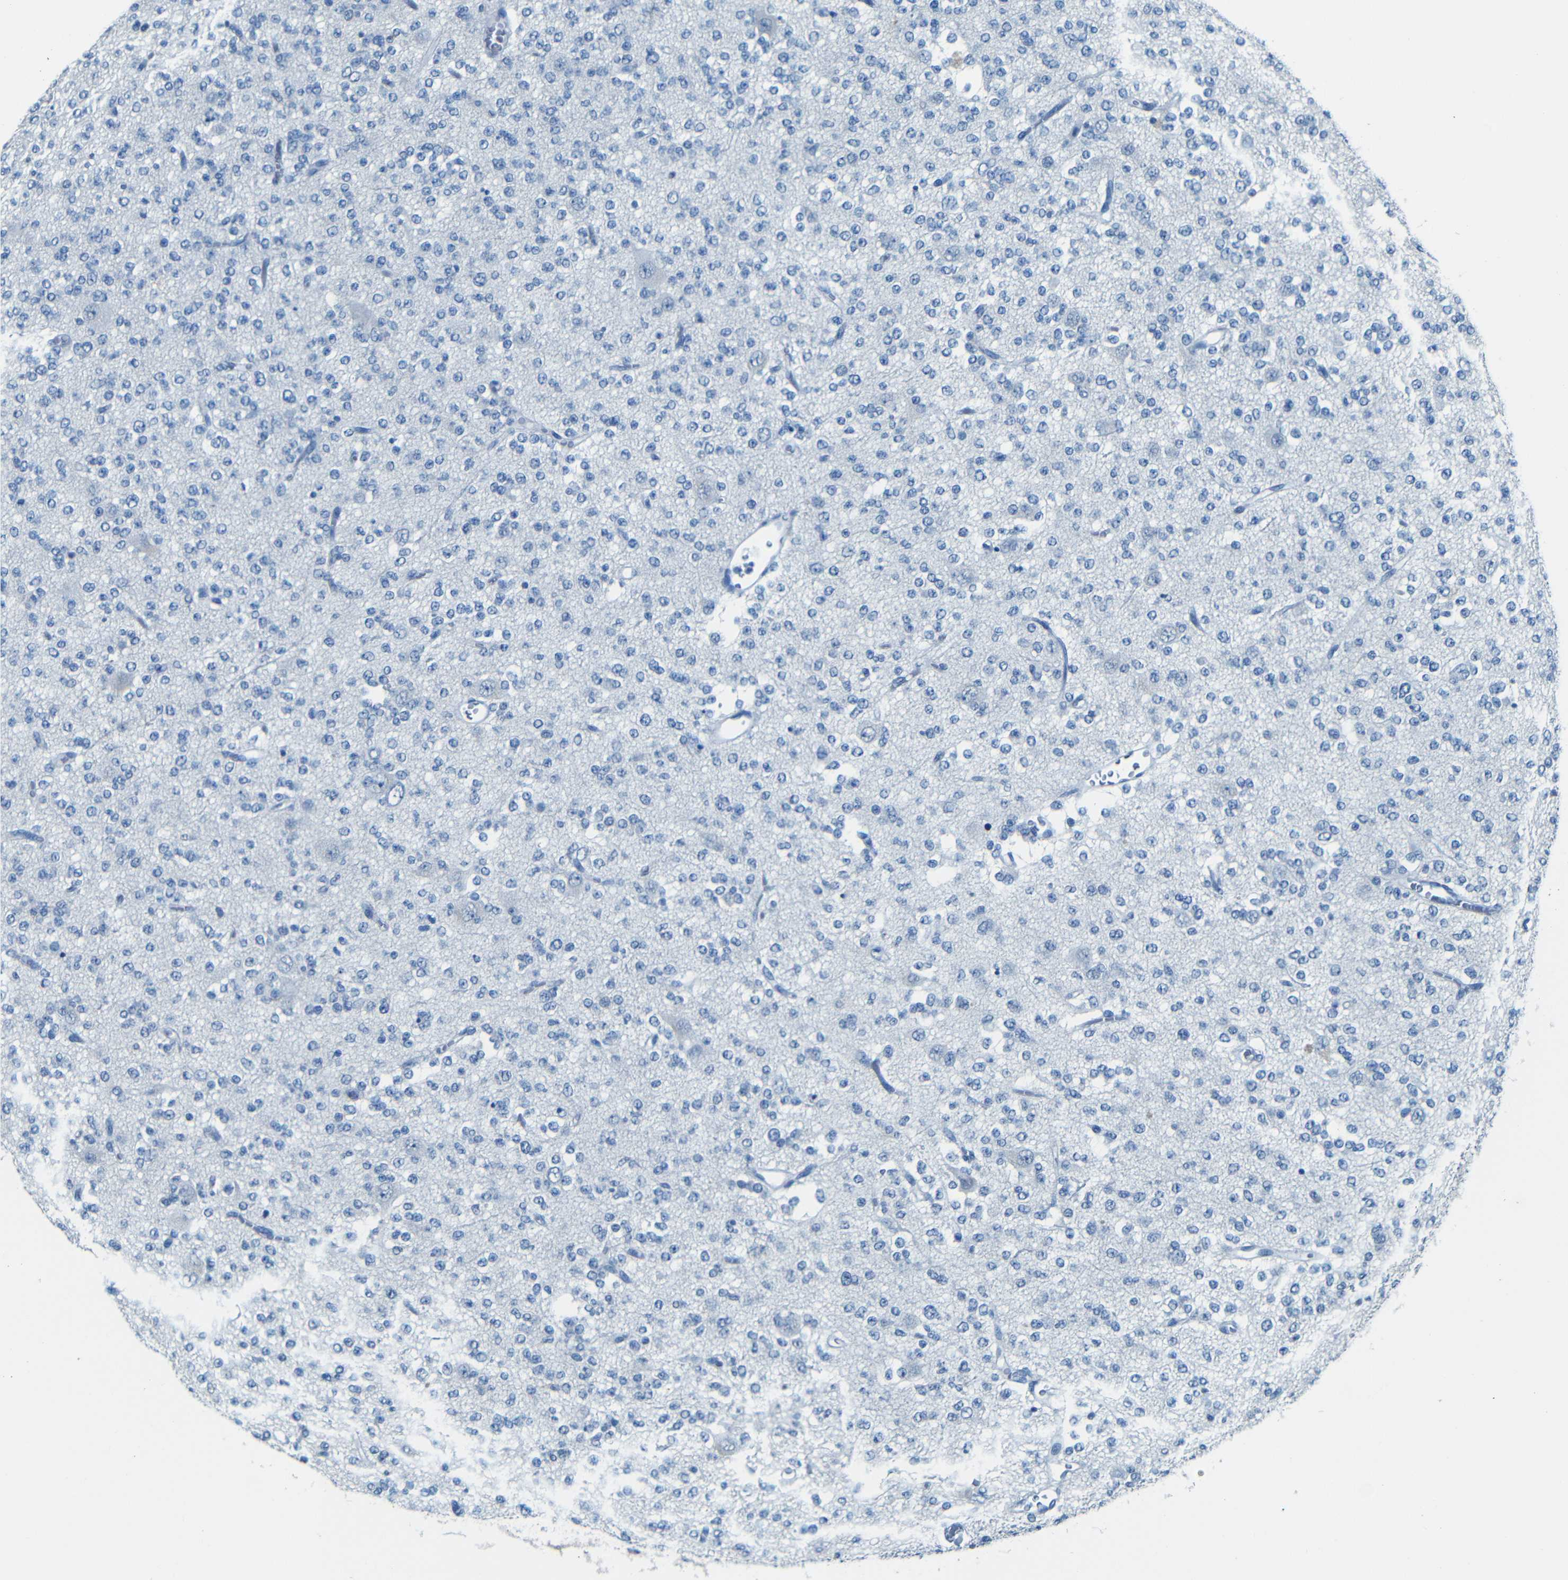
{"staining": {"intensity": "negative", "quantity": "none", "location": "none"}, "tissue": "glioma", "cell_type": "Tumor cells", "image_type": "cancer", "snomed": [{"axis": "morphology", "description": "Glioma, malignant, Low grade"}, {"axis": "topography", "description": "Brain"}], "caption": "This histopathology image is of malignant low-grade glioma stained with immunohistochemistry (IHC) to label a protein in brown with the nuclei are counter-stained blue. There is no expression in tumor cells.", "gene": "ZMAT1", "patient": {"sex": "male", "age": 38}}